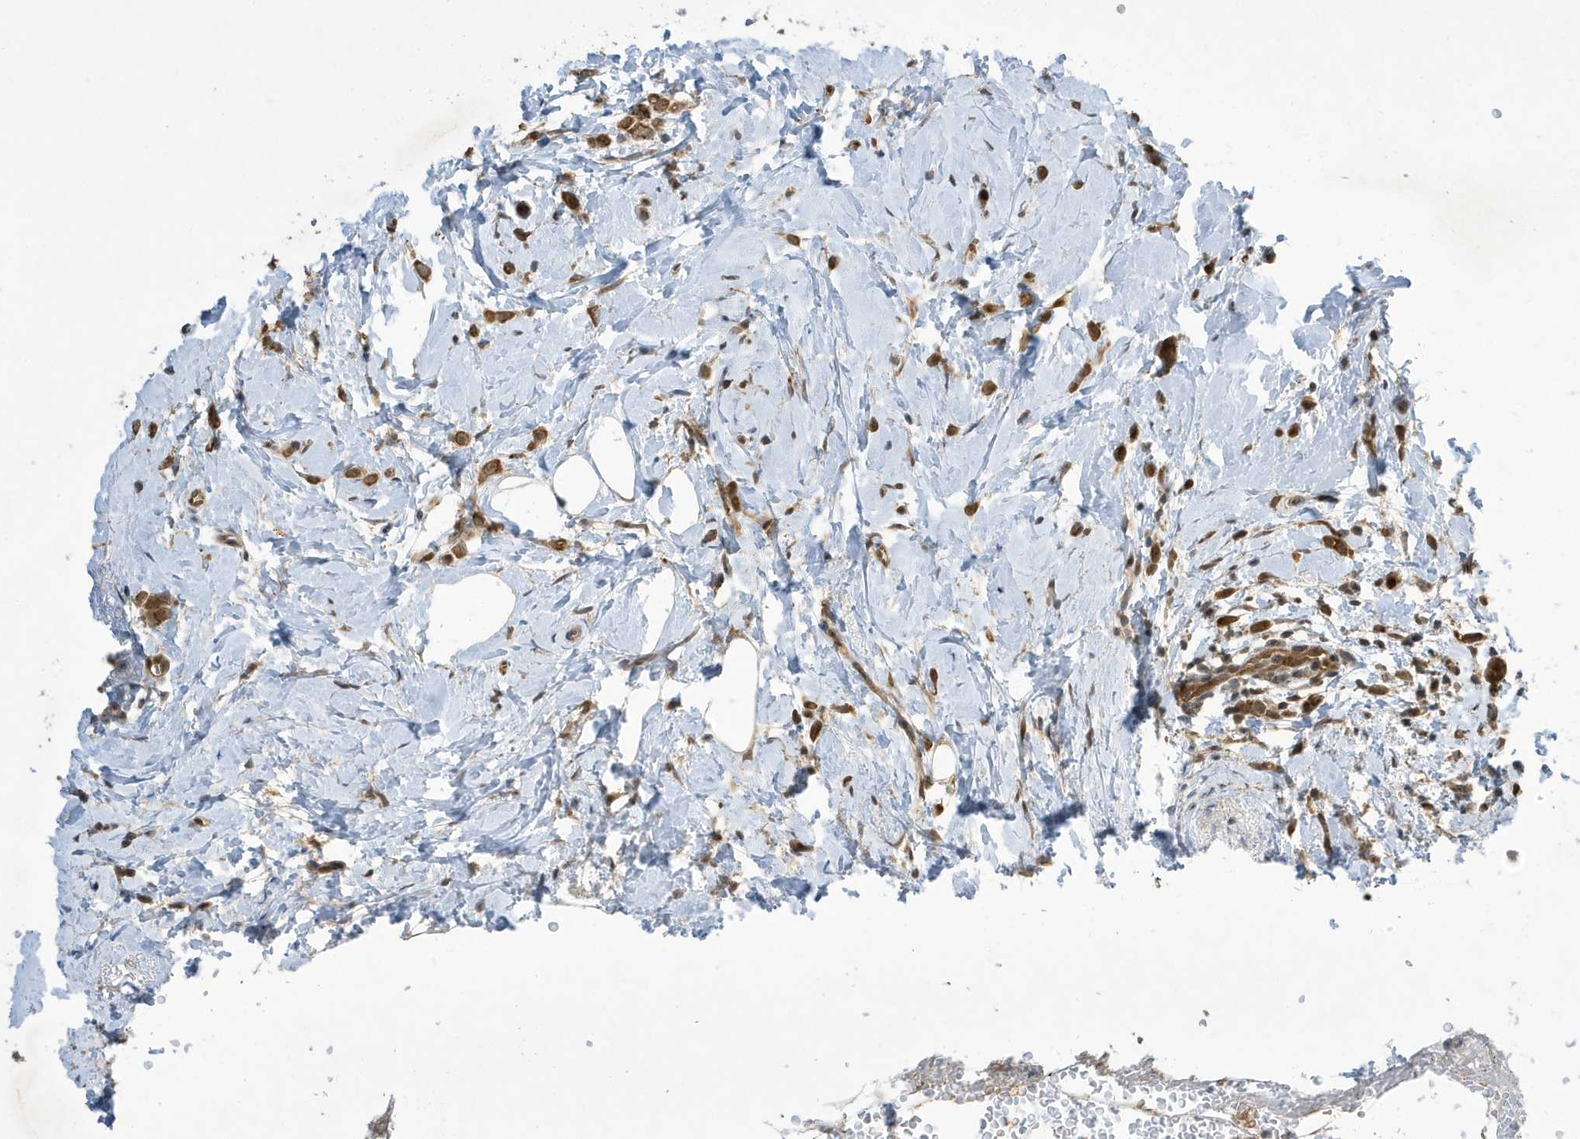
{"staining": {"intensity": "moderate", "quantity": ">75%", "location": "cytoplasmic/membranous"}, "tissue": "breast cancer", "cell_type": "Tumor cells", "image_type": "cancer", "snomed": [{"axis": "morphology", "description": "Lobular carcinoma"}, {"axis": "topography", "description": "Breast"}], "caption": "An immunohistochemistry (IHC) photomicrograph of neoplastic tissue is shown. Protein staining in brown highlights moderate cytoplasmic/membranous positivity in breast lobular carcinoma within tumor cells. (DAB IHC, brown staining for protein, blue staining for nuclei).", "gene": "NCOA7", "patient": {"sex": "female", "age": 47}}